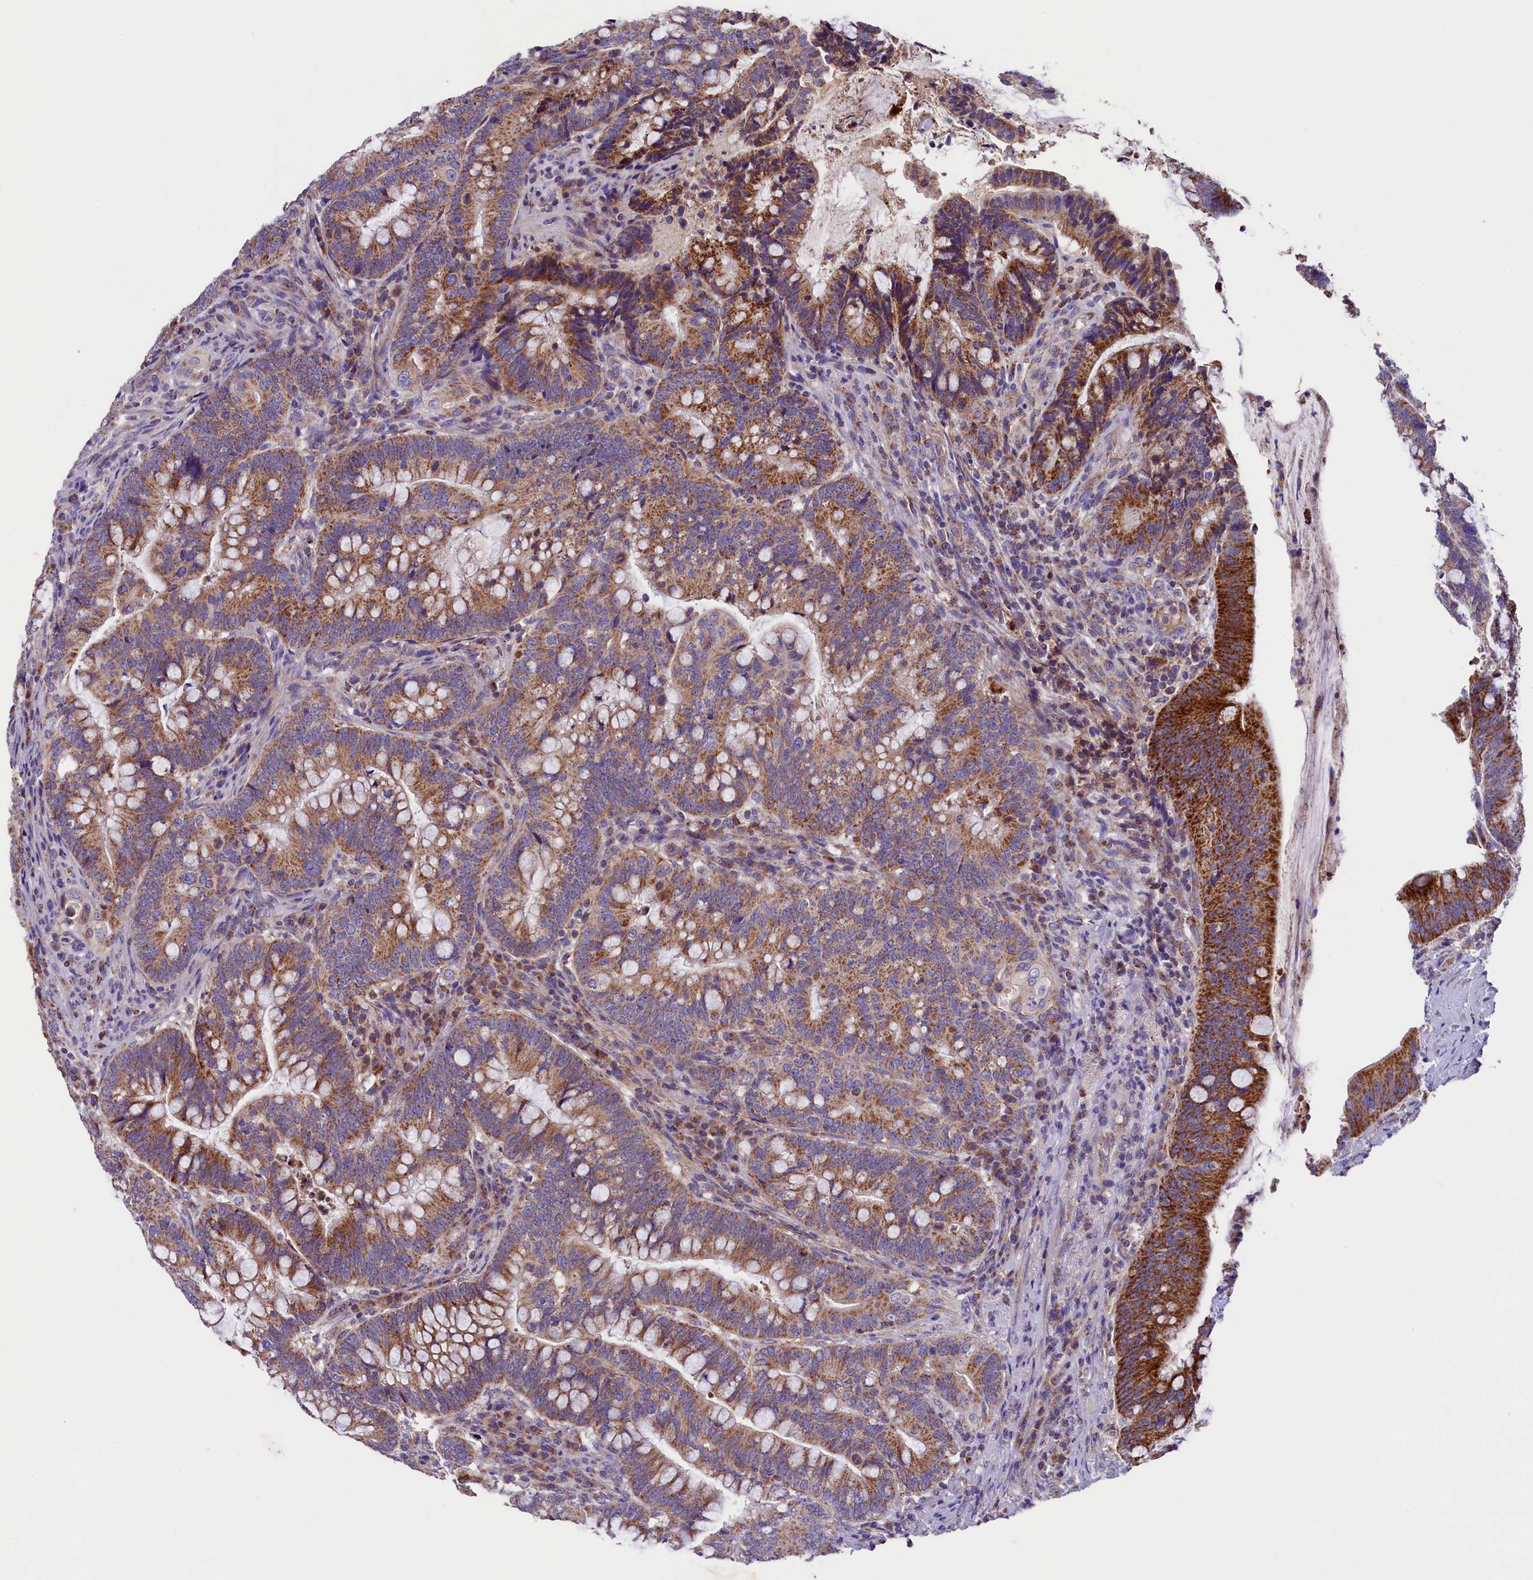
{"staining": {"intensity": "strong", "quantity": ">75%", "location": "cytoplasmic/membranous"}, "tissue": "colorectal cancer", "cell_type": "Tumor cells", "image_type": "cancer", "snomed": [{"axis": "morphology", "description": "Adenocarcinoma, NOS"}, {"axis": "topography", "description": "Colon"}], "caption": "DAB (3,3'-diaminobenzidine) immunohistochemical staining of human colorectal adenocarcinoma displays strong cytoplasmic/membranous protein expression in approximately >75% of tumor cells.", "gene": "PMPCB", "patient": {"sex": "female", "age": 66}}